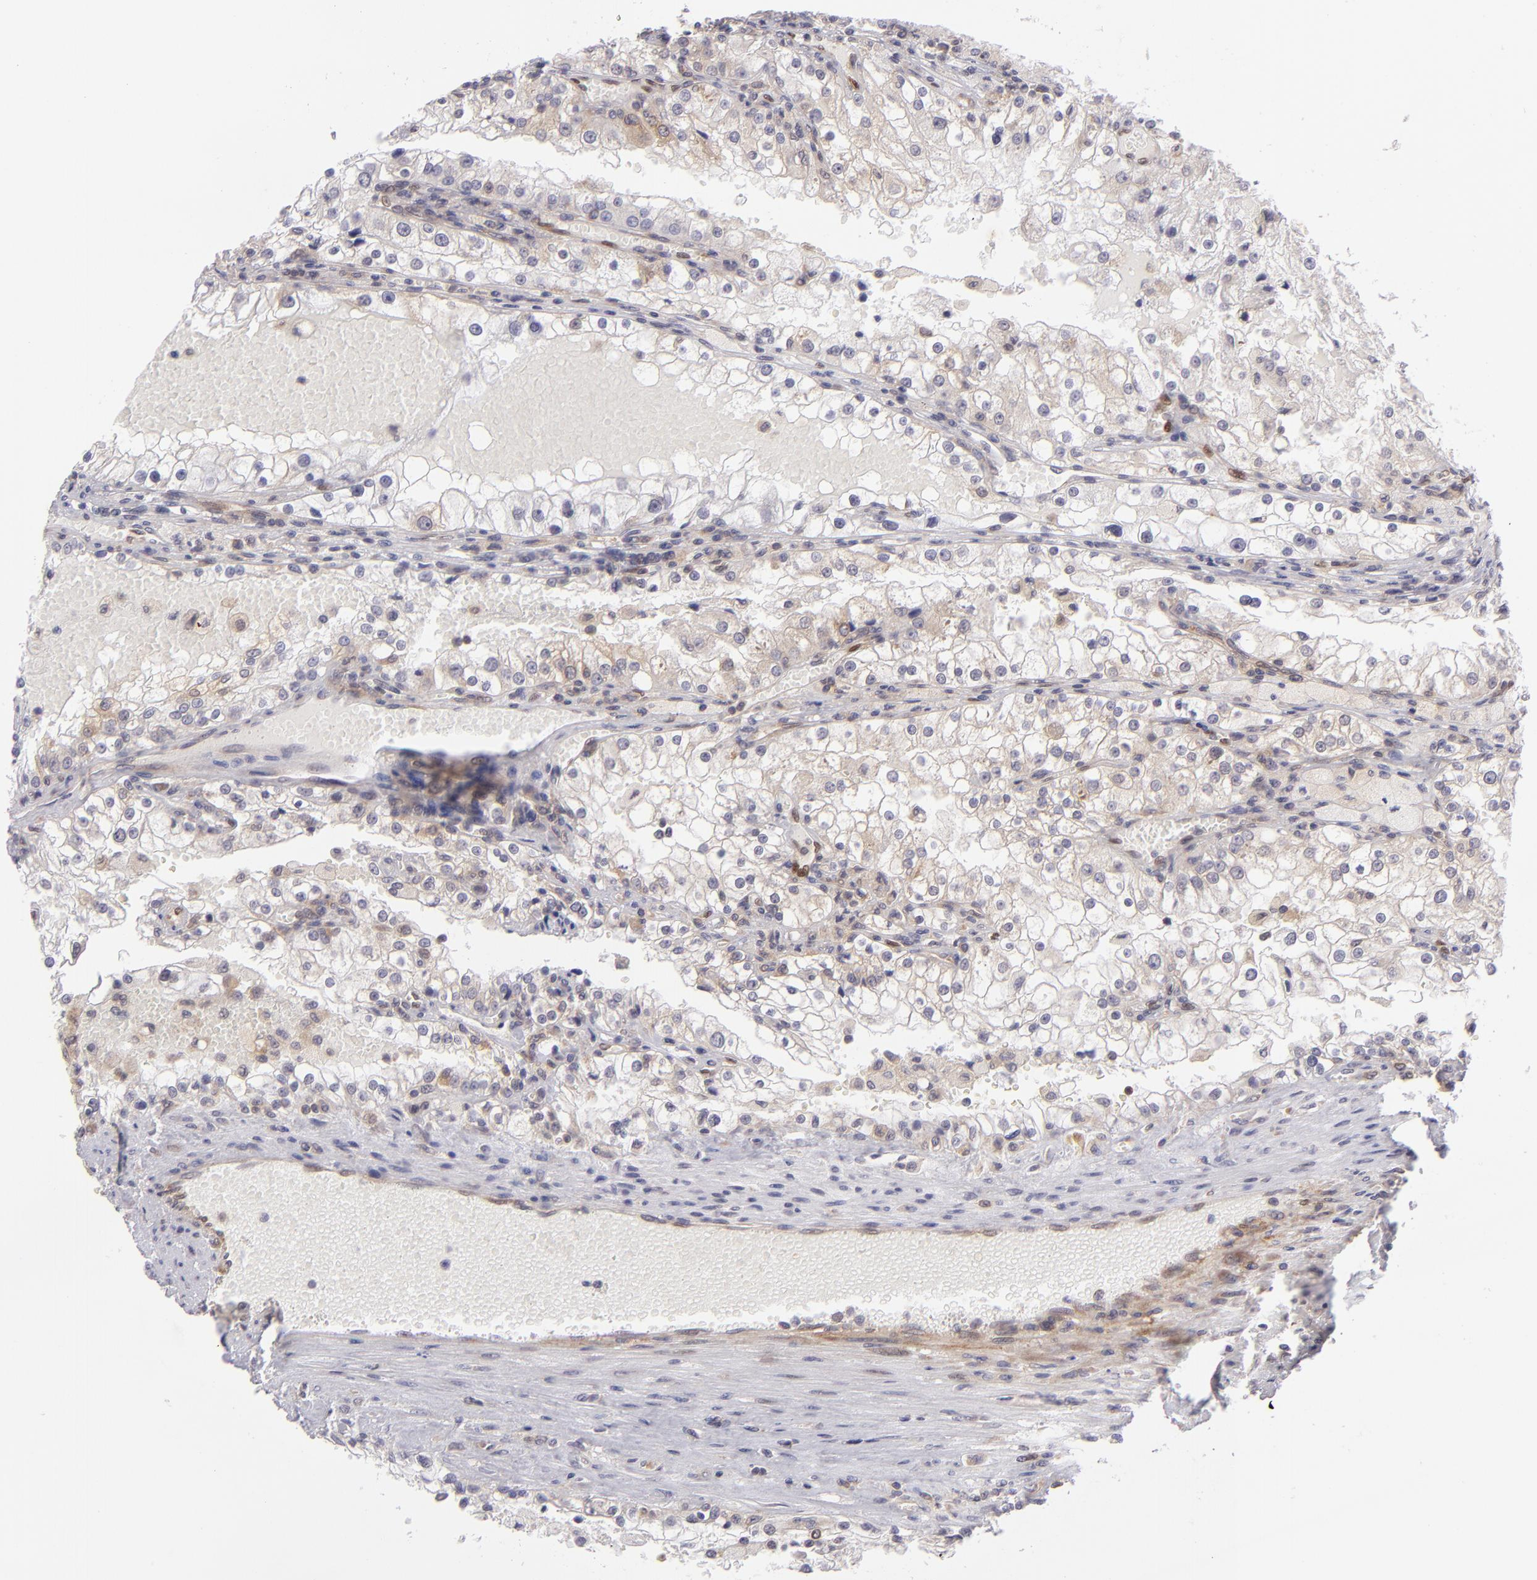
{"staining": {"intensity": "weak", "quantity": "<25%", "location": "cytoplasmic/membranous"}, "tissue": "renal cancer", "cell_type": "Tumor cells", "image_type": "cancer", "snomed": [{"axis": "morphology", "description": "Adenocarcinoma, NOS"}, {"axis": "topography", "description": "Kidney"}], "caption": "IHC of renal cancer reveals no positivity in tumor cells.", "gene": "PTPN13", "patient": {"sex": "female", "age": 74}}